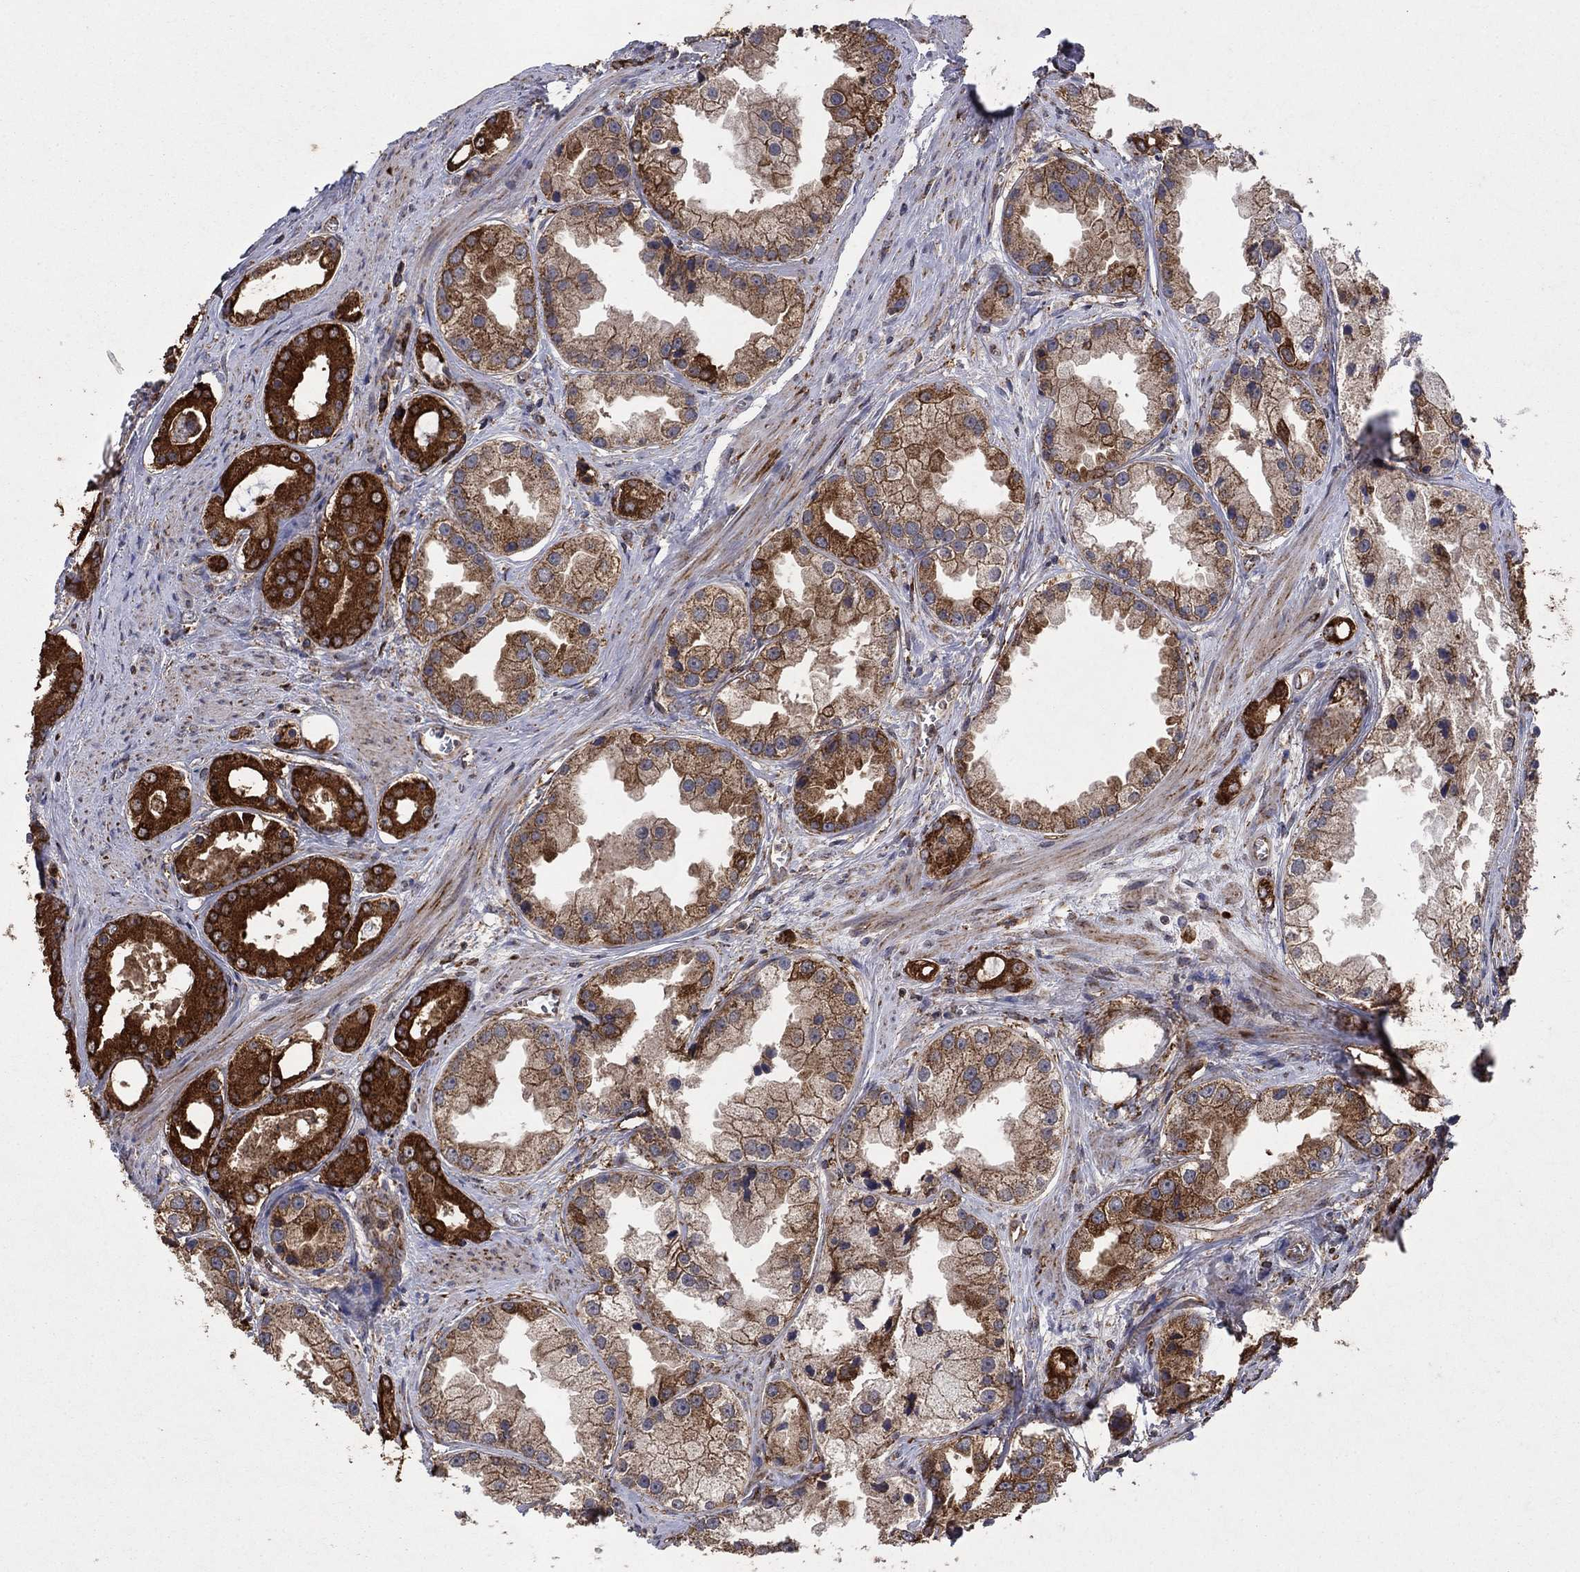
{"staining": {"intensity": "strong", "quantity": ">75%", "location": "cytoplasmic/membranous"}, "tissue": "prostate cancer", "cell_type": "Tumor cells", "image_type": "cancer", "snomed": [{"axis": "morphology", "description": "Adenocarcinoma, NOS"}, {"axis": "topography", "description": "Prostate"}], "caption": "Prostate cancer (adenocarcinoma) tissue shows strong cytoplasmic/membranous positivity in about >75% of tumor cells, visualized by immunohistochemistry.", "gene": "DPH1", "patient": {"sex": "male", "age": 61}}